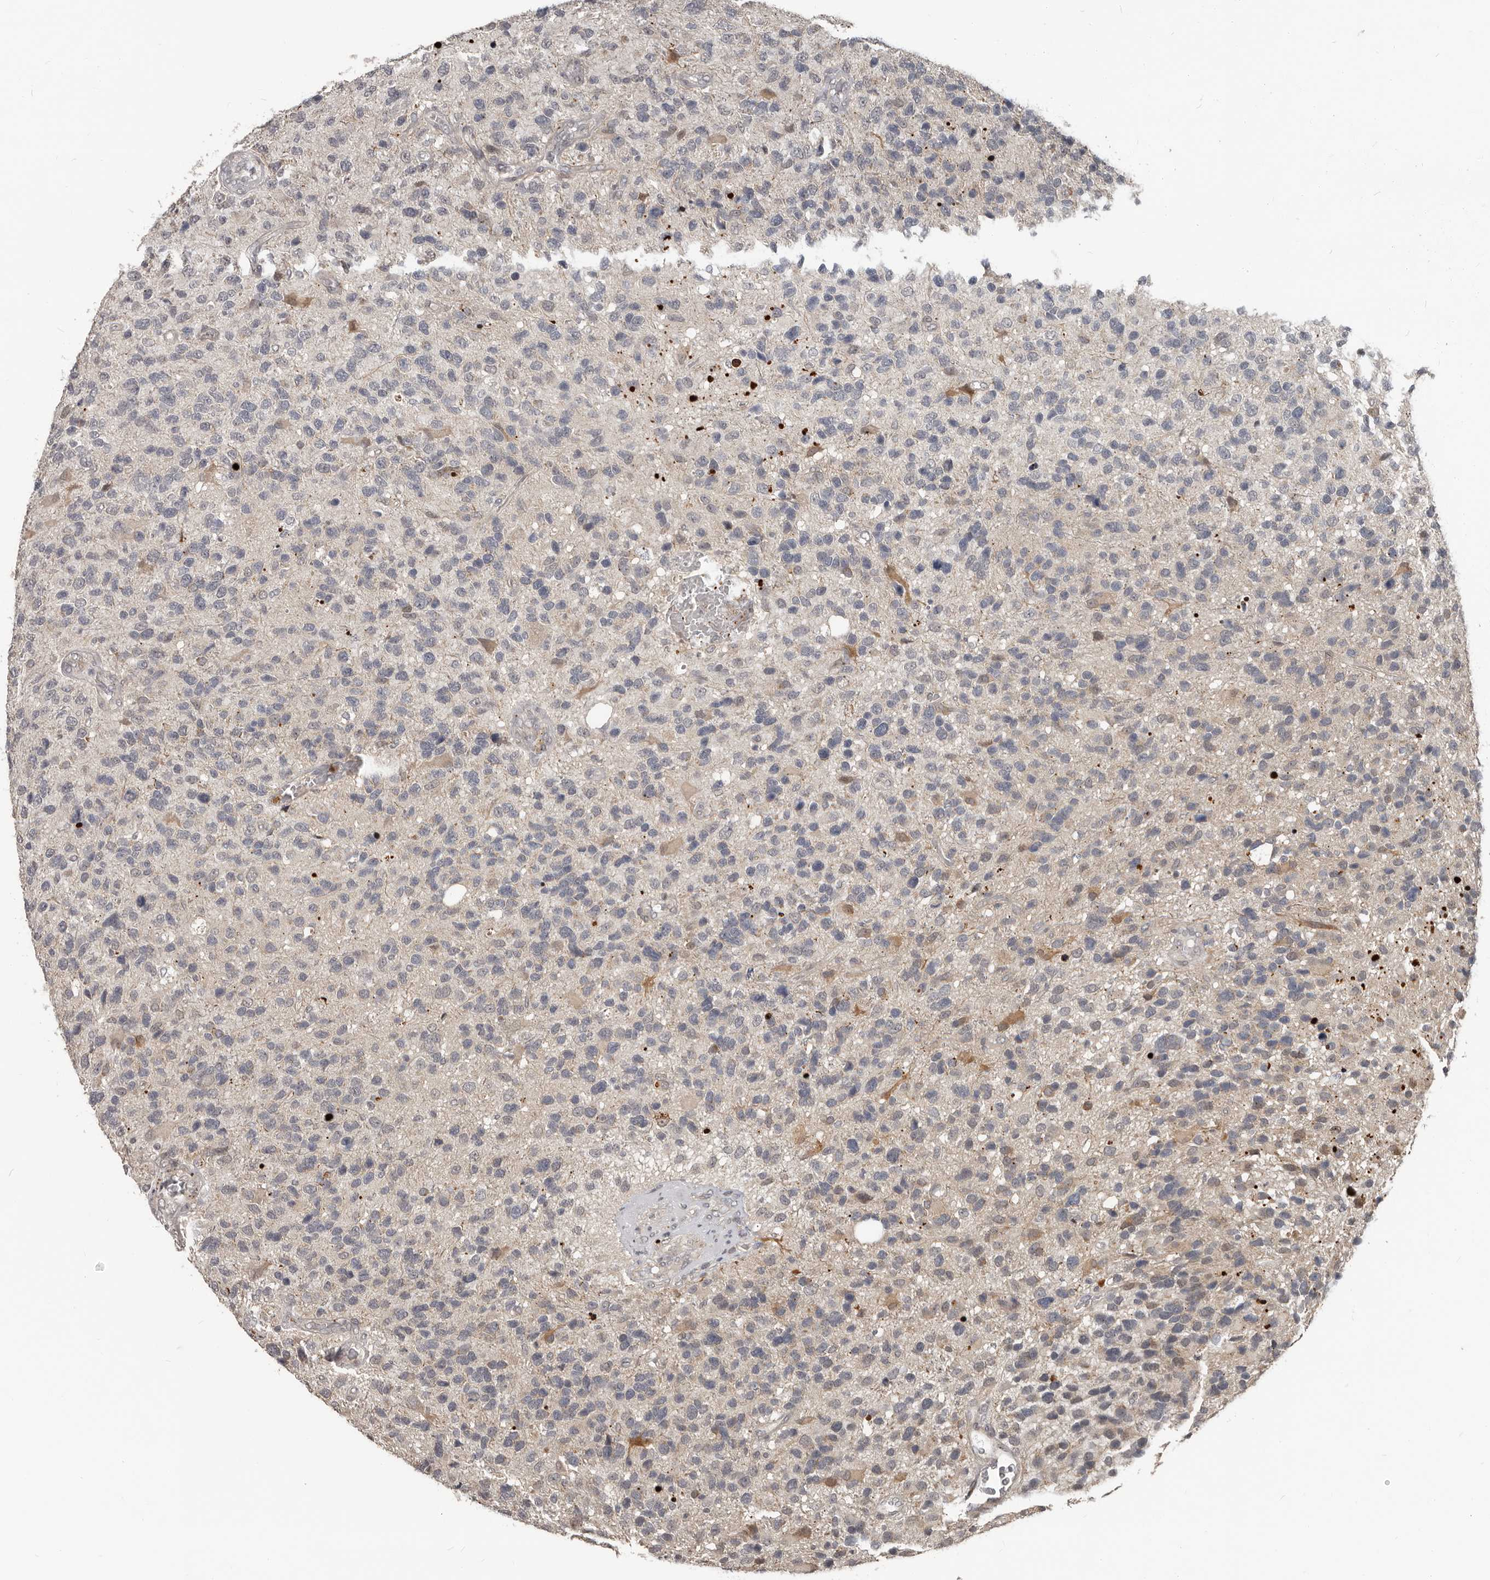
{"staining": {"intensity": "negative", "quantity": "none", "location": "none"}, "tissue": "glioma", "cell_type": "Tumor cells", "image_type": "cancer", "snomed": [{"axis": "morphology", "description": "Glioma, malignant, High grade"}, {"axis": "topography", "description": "Brain"}], "caption": "IHC photomicrograph of malignant glioma (high-grade) stained for a protein (brown), which shows no positivity in tumor cells. (DAB immunohistochemistry (IHC) with hematoxylin counter stain).", "gene": "APOL6", "patient": {"sex": "female", "age": 58}}